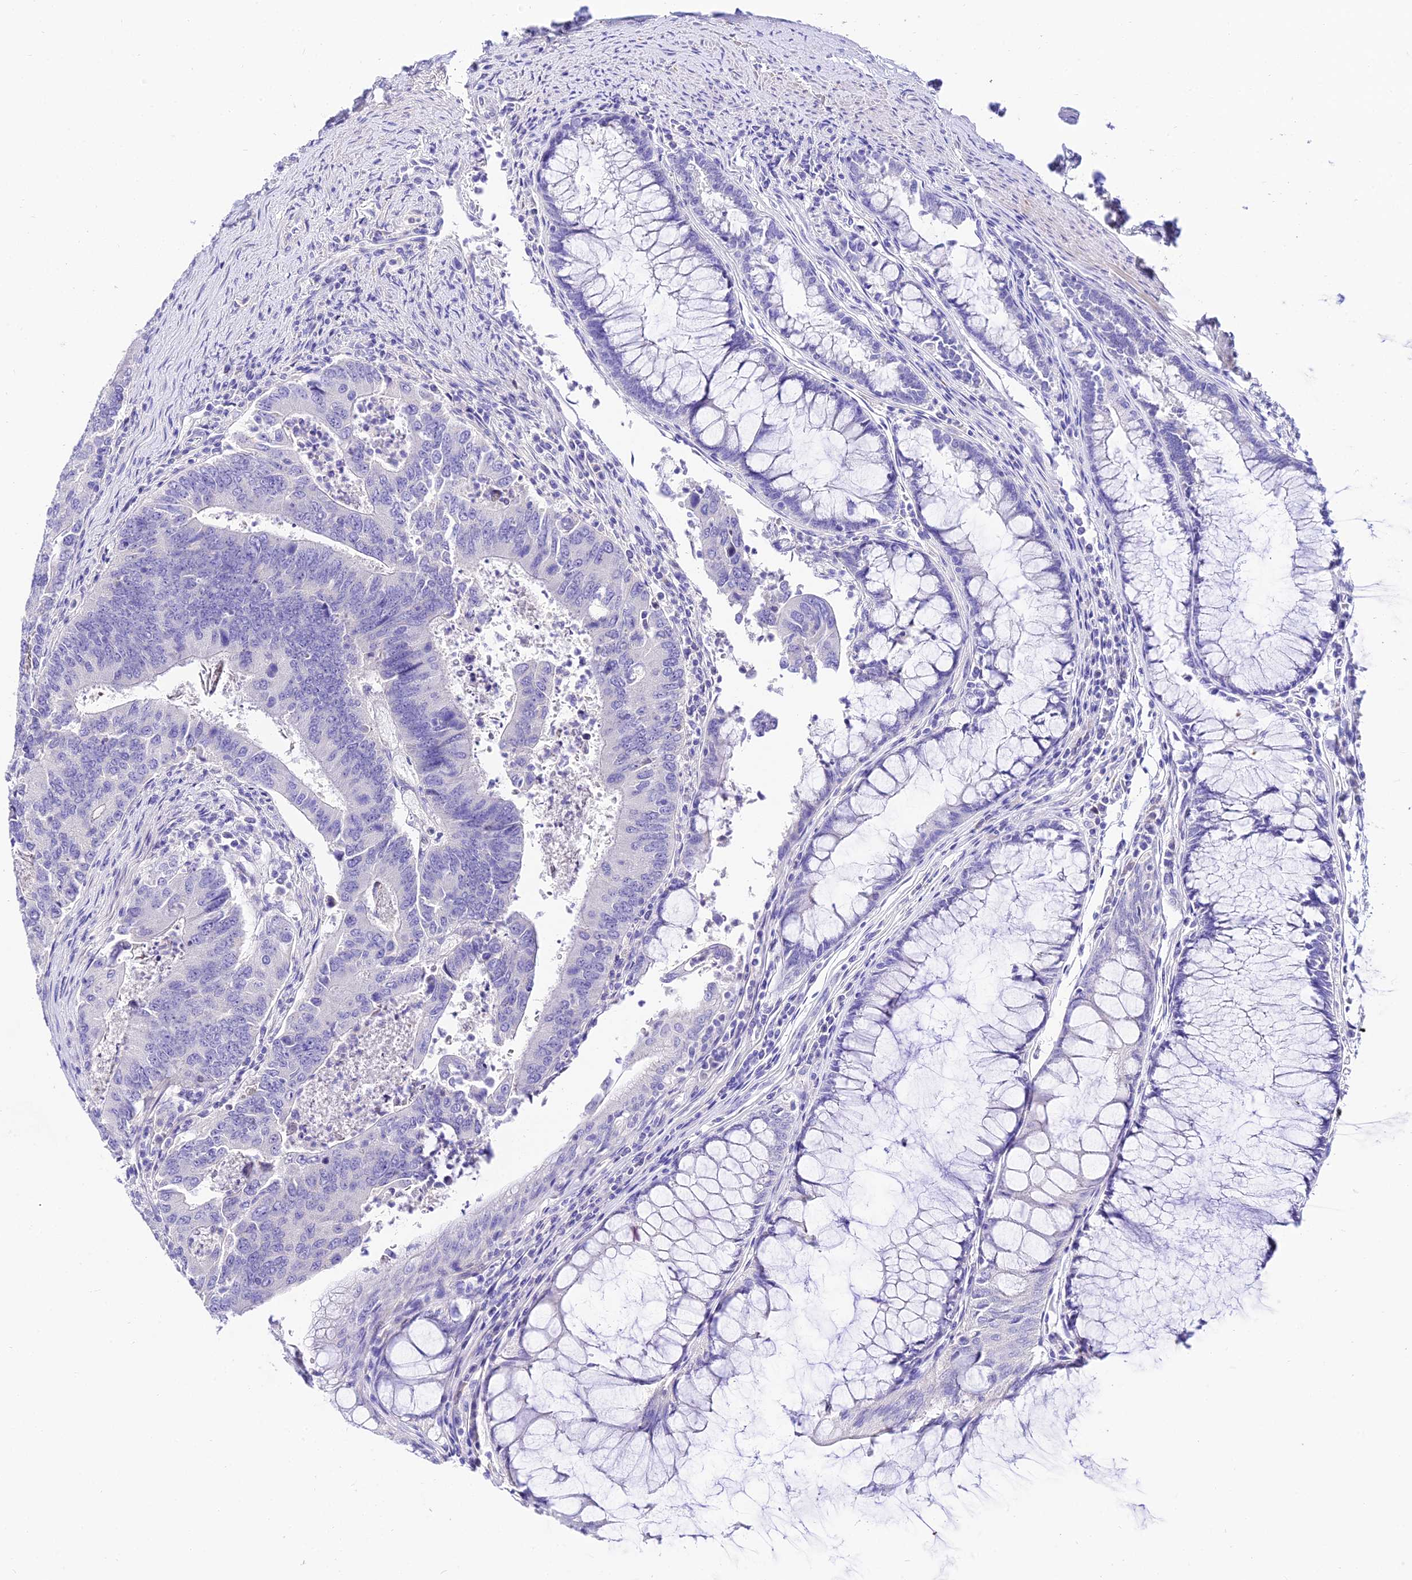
{"staining": {"intensity": "negative", "quantity": "none", "location": "none"}, "tissue": "colorectal cancer", "cell_type": "Tumor cells", "image_type": "cancer", "snomed": [{"axis": "morphology", "description": "Adenocarcinoma, NOS"}, {"axis": "topography", "description": "Colon"}], "caption": "IHC of human colorectal cancer shows no staining in tumor cells.", "gene": "DEFB106A", "patient": {"sex": "female", "age": 67}}